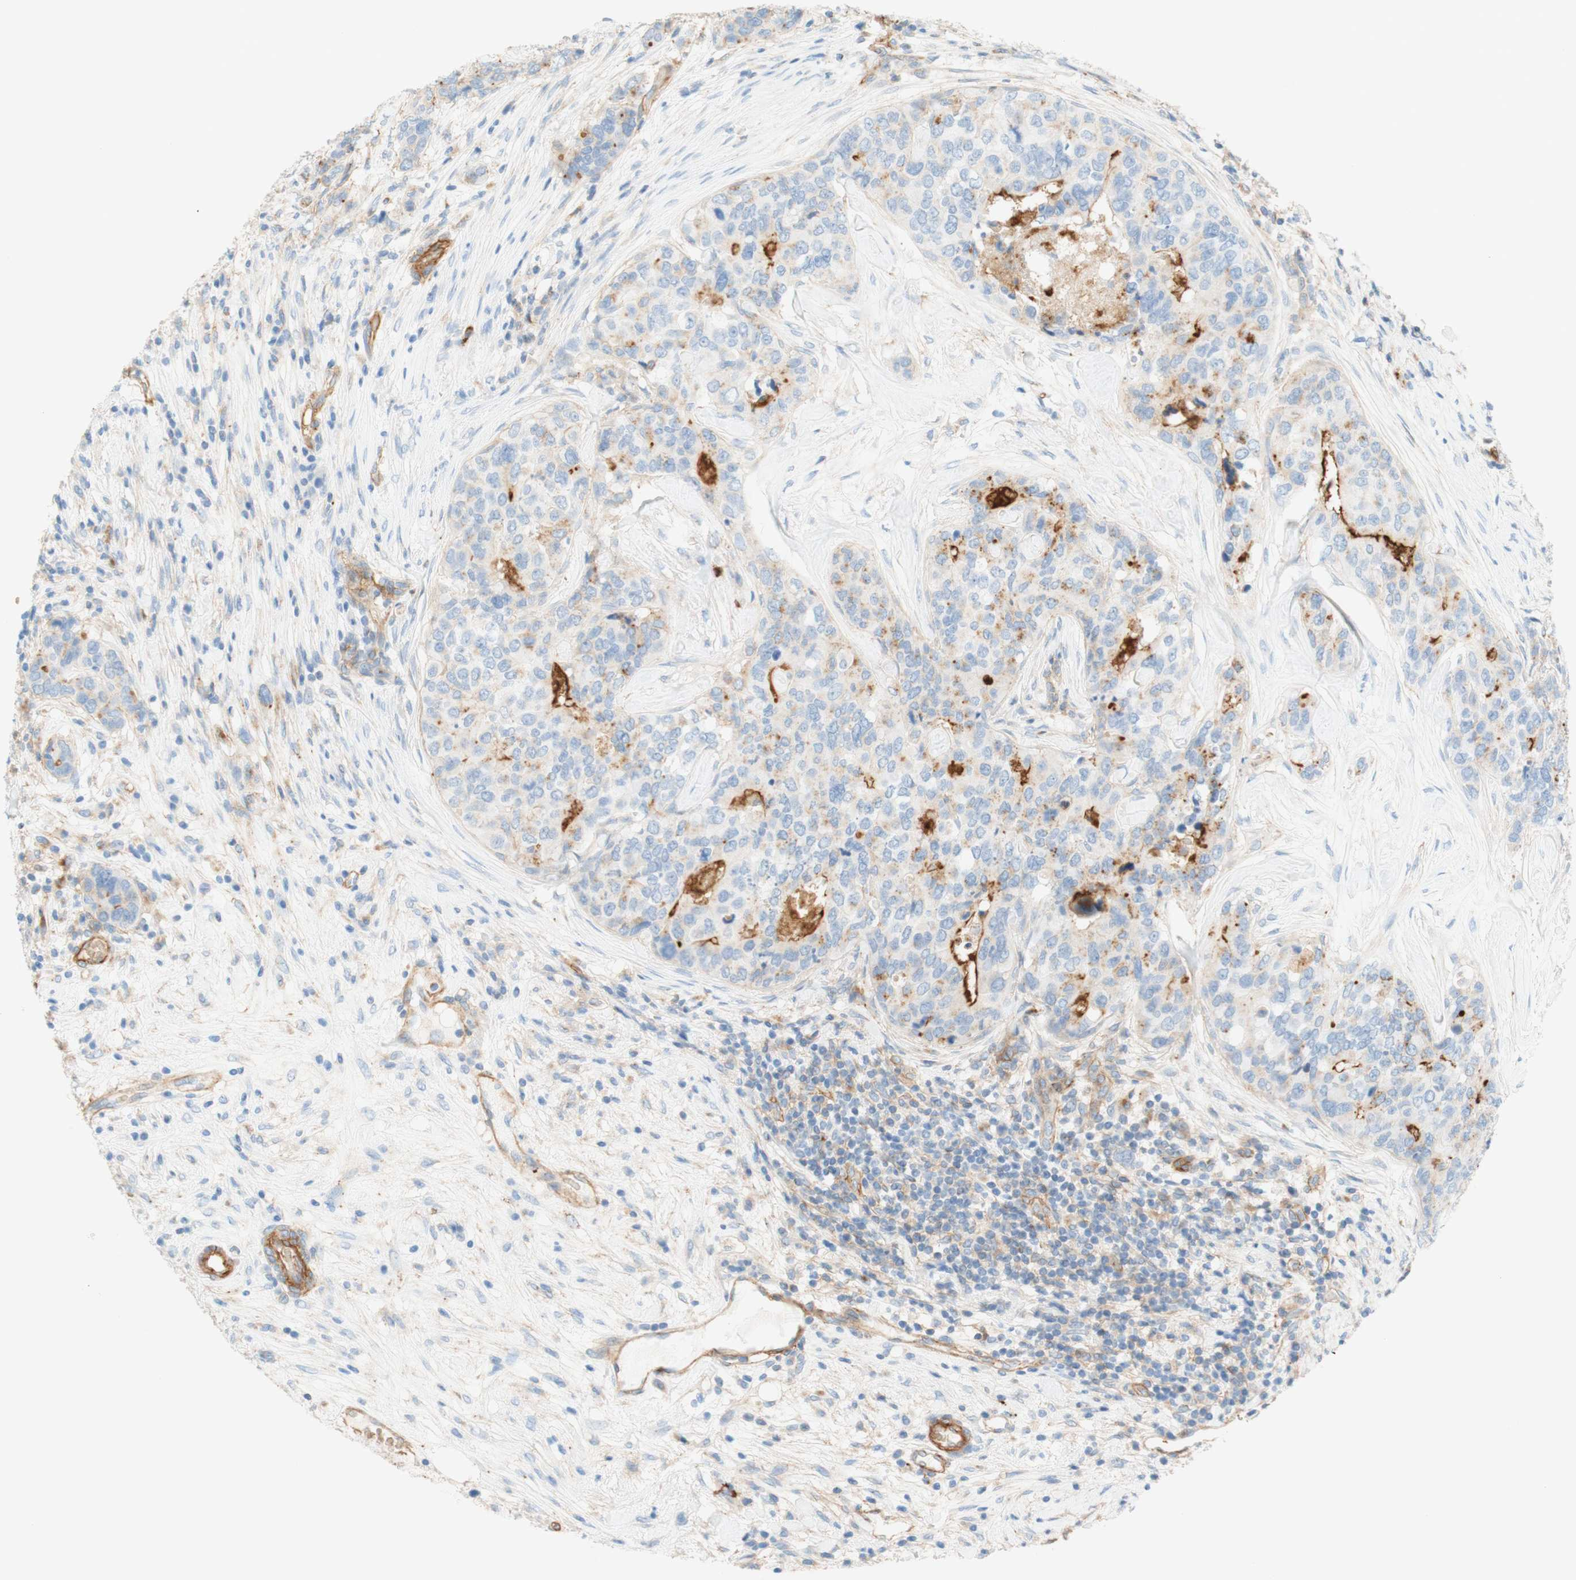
{"staining": {"intensity": "weak", "quantity": "<25%", "location": "cytoplasmic/membranous"}, "tissue": "breast cancer", "cell_type": "Tumor cells", "image_type": "cancer", "snomed": [{"axis": "morphology", "description": "Lobular carcinoma"}, {"axis": "topography", "description": "Breast"}], "caption": "IHC photomicrograph of neoplastic tissue: breast cancer stained with DAB demonstrates no significant protein expression in tumor cells. (Stains: DAB (3,3'-diaminobenzidine) IHC with hematoxylin counter stain, Microscopy: brightfield microscopy at high magnification).", "gene": "STOM", "patient": {"sex": "female", "age": 59}}